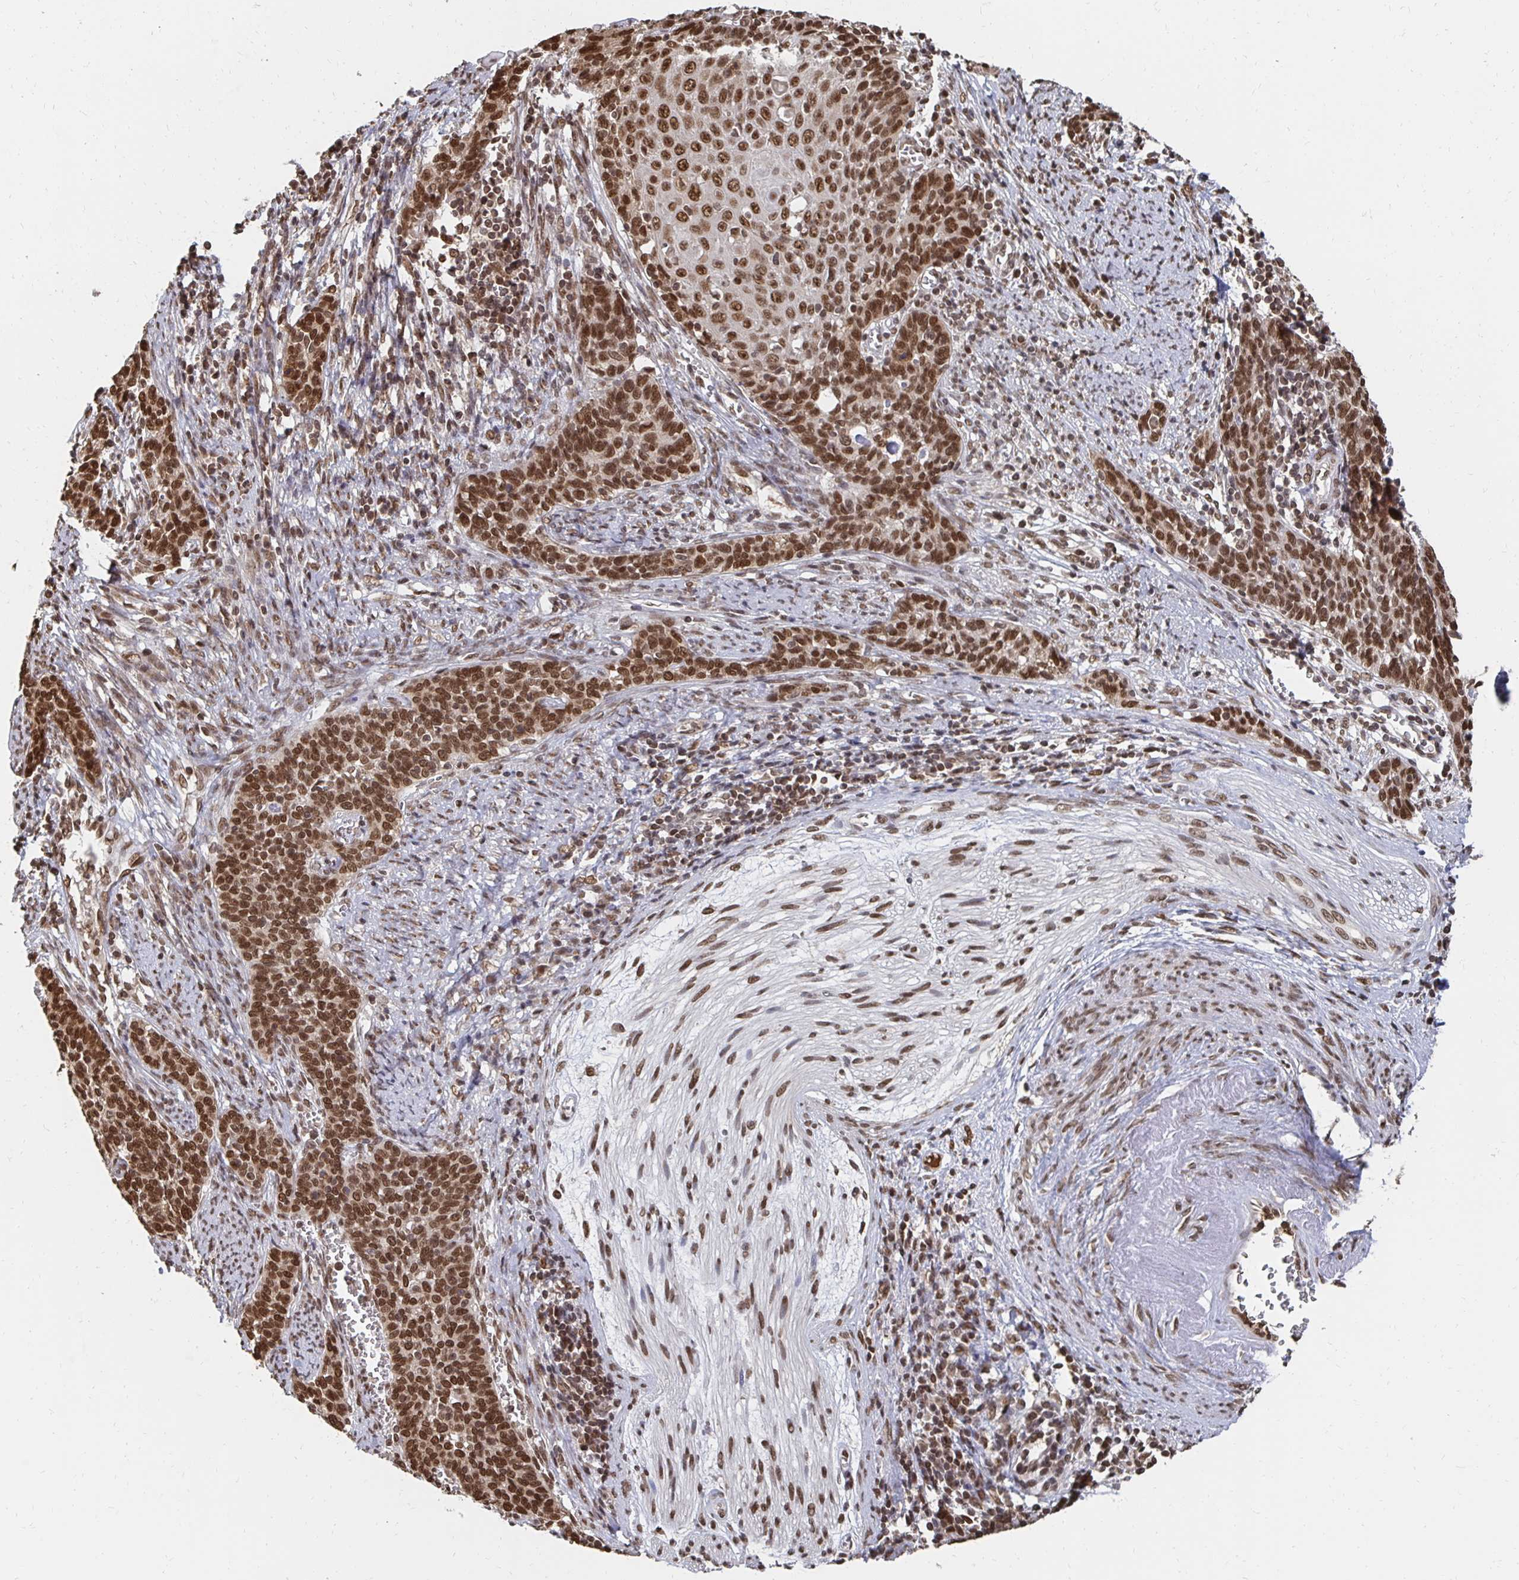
{"staining": {"intensity": "strong", "quantity": ">75%", "location": "nuclear"}, "tissue": "cervical cancer", "cell_type": "Tumor cells", "image_type": "cancer", "snomed": [{"axis": "morphology", "description": "Squamous cell carcinoma, NOS"}, {"axis": "topography", "description": "Cervix"}], "caption": "A high-resolution histopathology image shows IHC staining of cervical cancer (squamous cell carcinoma), which demonstrates strong nuclear expression in about >75% of tumor cells.", "gene": "GTF3C6", "patient": {"sex": "female", "age": 39}}